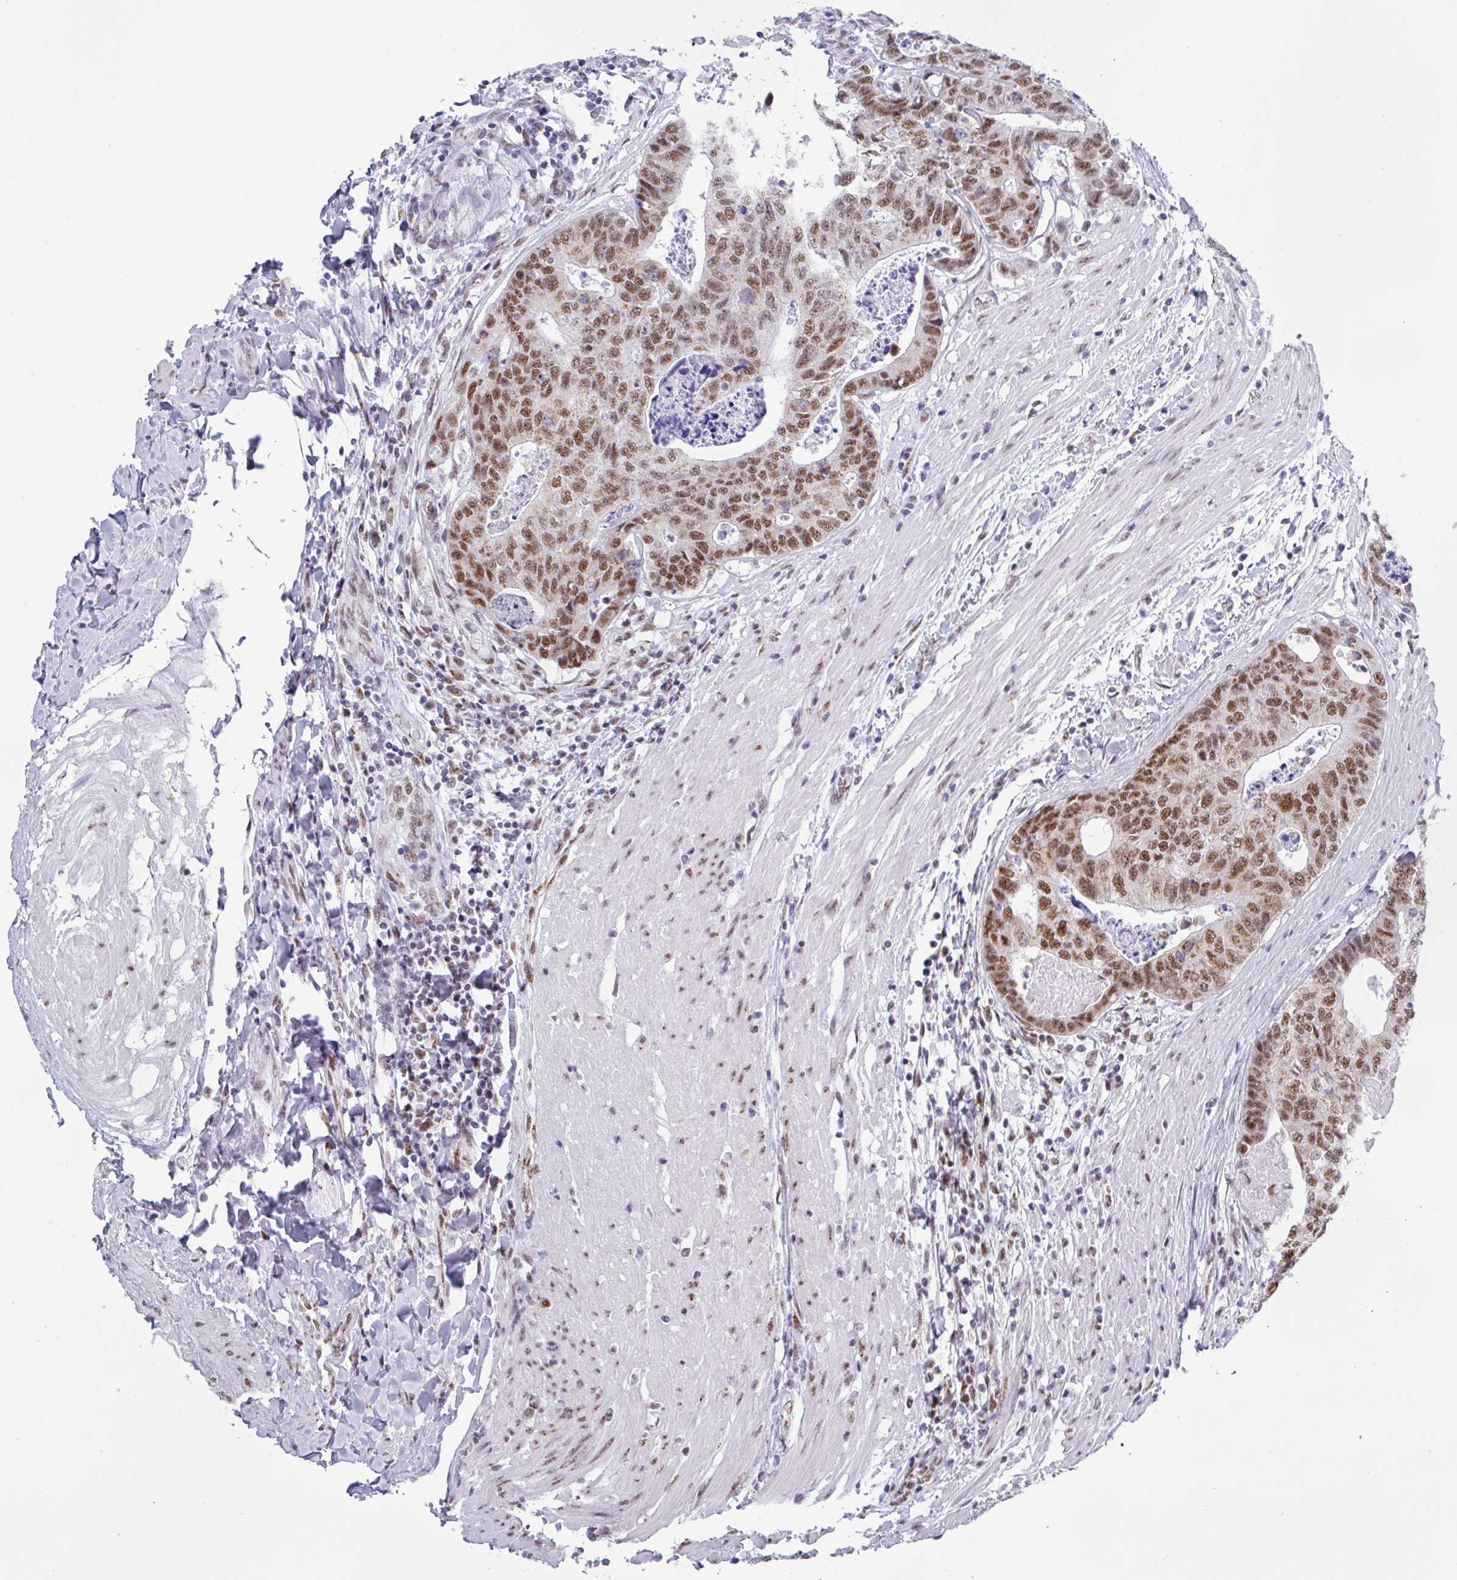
{"staining": {"intensity": "moderate", "quantity": ">75%", "location": "nuclear"}, "tissue": "colorectal cancer", "cell_type": "Tumor cells", "image_type": "cancer", "snomed": [{"axis": "morphology", "description": "Adenocarcinoma, NOS"}, {"axis": "topography", "description": "Colon"}], "caption": "Colorectal adenocarcinoma was stained to show a protein in brown. There is medium levels of moderate nuclear positivity in about >75% of tumor cells. (DAB (3,3'-diaminobenzidine) IHC, brown staining for protein, blue staining for nuclei).", "gene": "PUF60", "patient": {"sex": "female", "age": 67}}